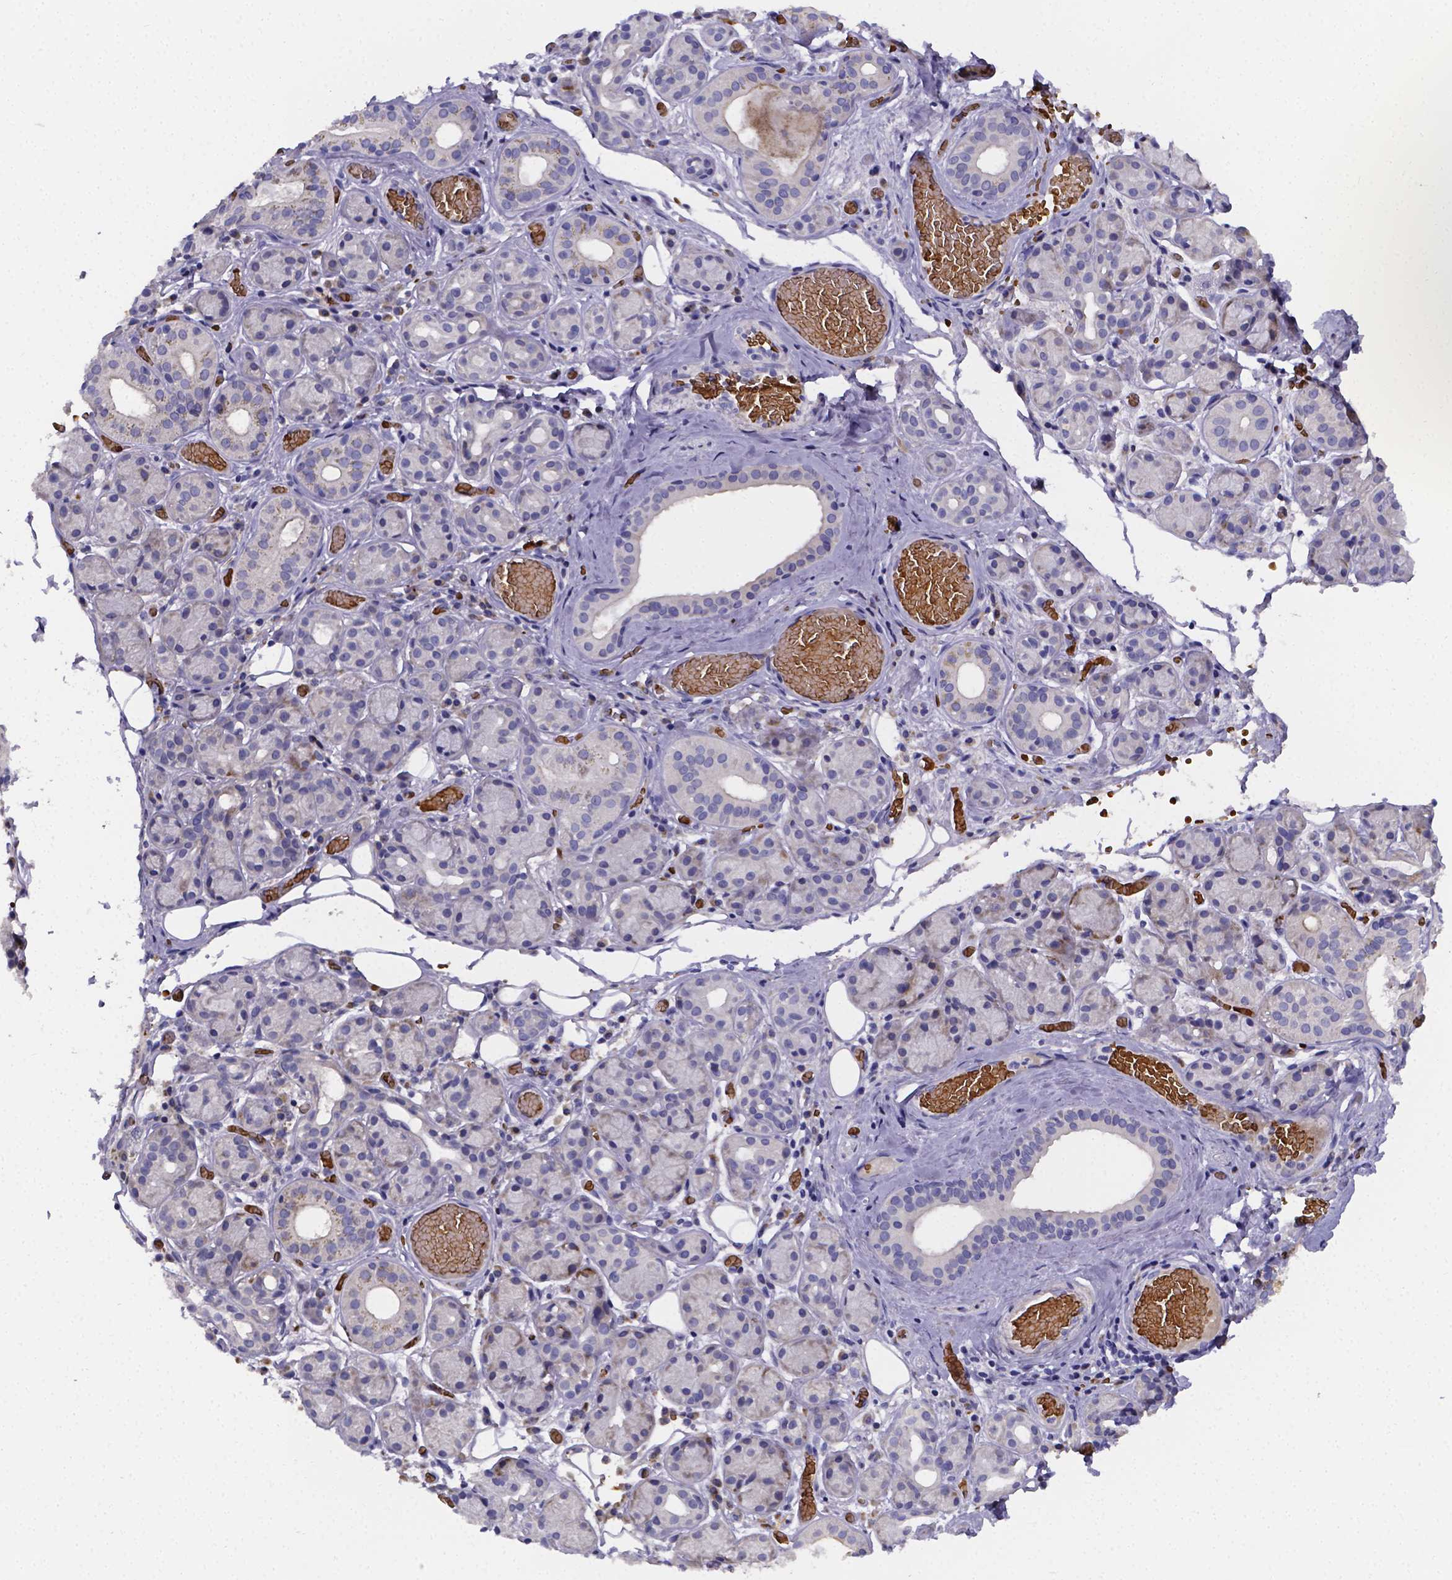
{"staining": {"intensity": "negative", "quantity": "none", "location": "none"}, "tissue": "salivary gland", "cell_type": "Glandular cells", "image_type": "normal", "snomed": [{"axis": "morphology", "description": "Normal tissue, NOS"}, {"axis": "topography", "description": "Salivary gland"}, {"axis": "topography", "description": "Peripheral nerve tissue"}], "caption": "High power microscopy image of an IHC photomicrograph of unremarkable salivary gland, revealing no significant expression in glandular cells.", "gene": "GABRA3", "patient": {"sex": "male", "age": 71}}